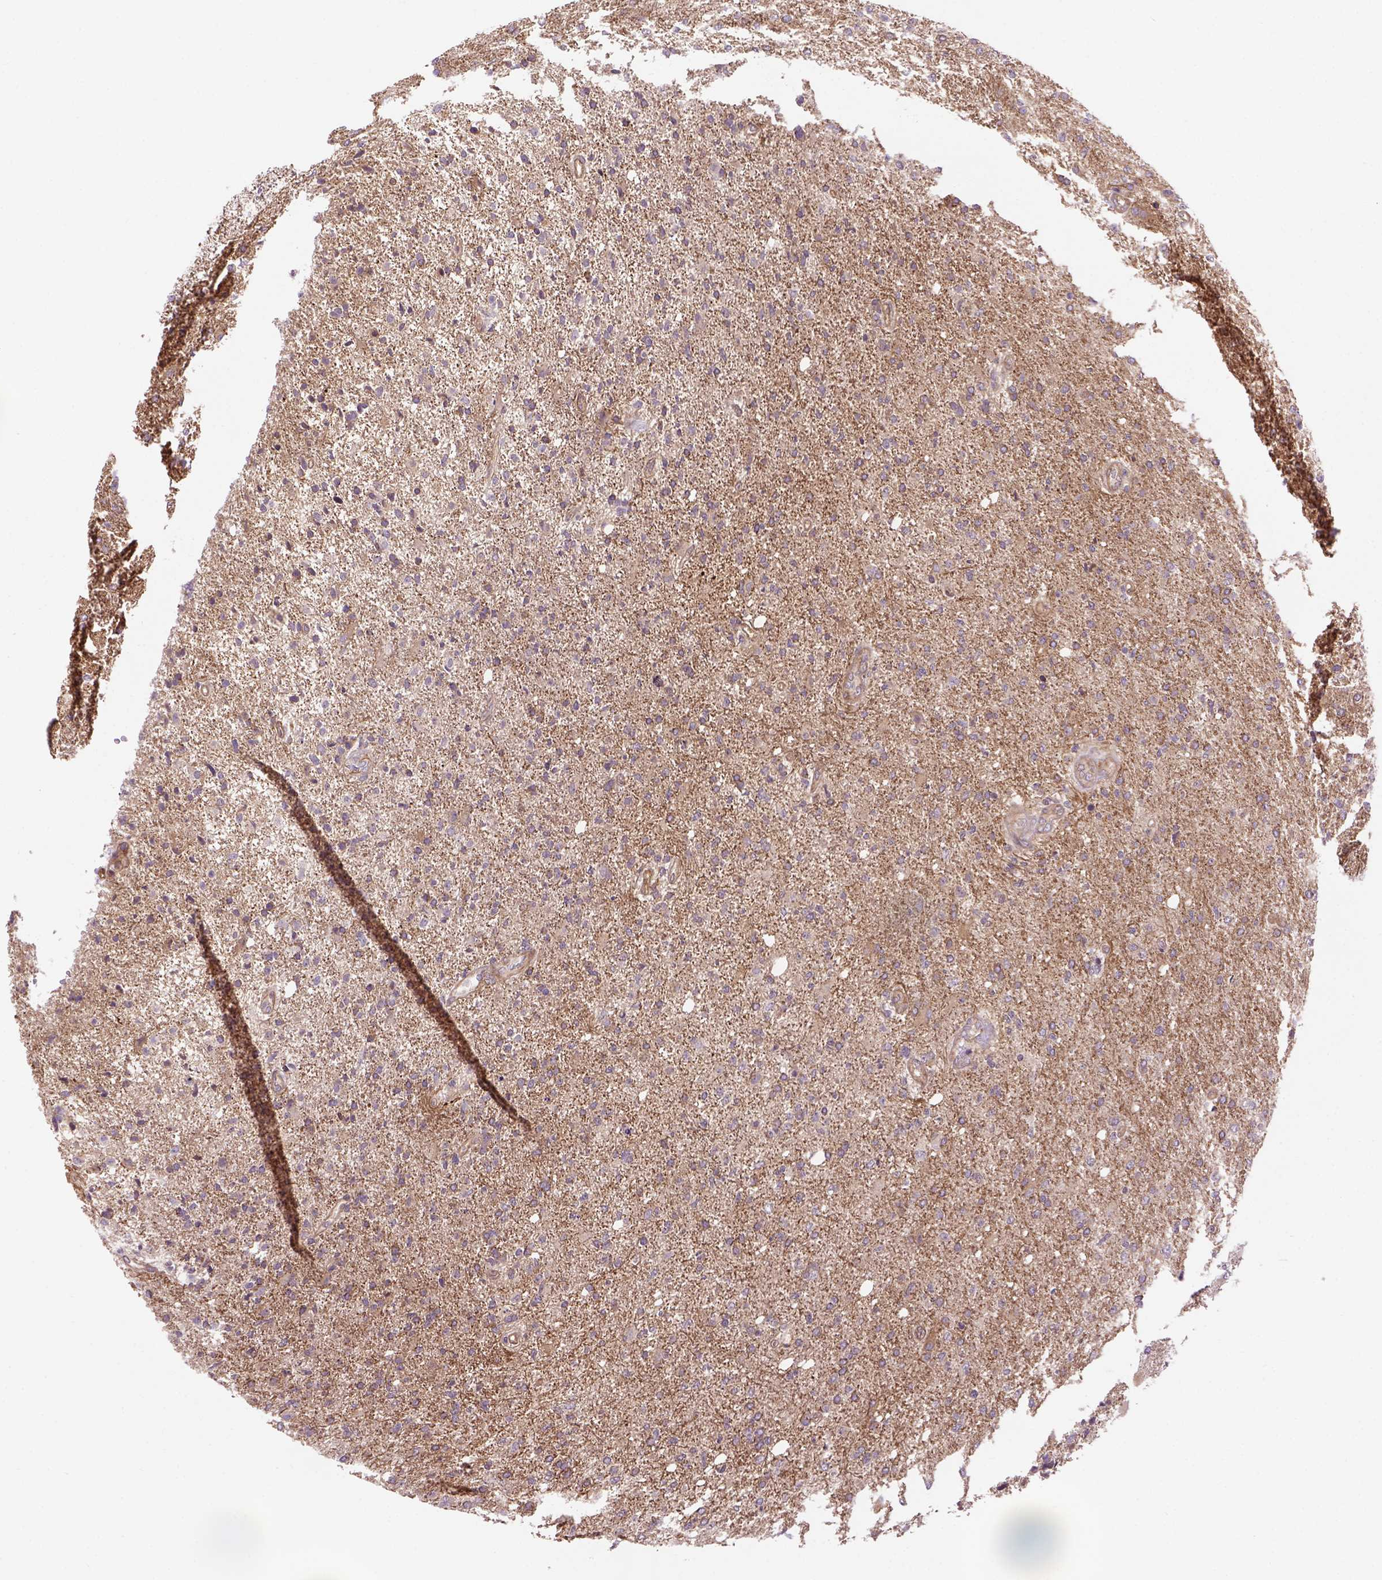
{"staining": {"intensity": "weak", "quantity": ">75%", "location": "cytoplasmic/membranous"}, "tissue": "glioma", "cell_type": "Tumor cells", "image_type": "cancer", "snomed": [{"axis": "morphology", "description": "Glioma, malignant, High grade"}, {"axis": "topography", "description": "Cerebral cortex"}], "caption": "IHC of malignant high-grade glioma exhibits low levels of weak cytoplasmic/membranous staining in about >75% of tumor cells.", "gene": "CASKIN2", "patient": {"sex": "male", "age": 70}}